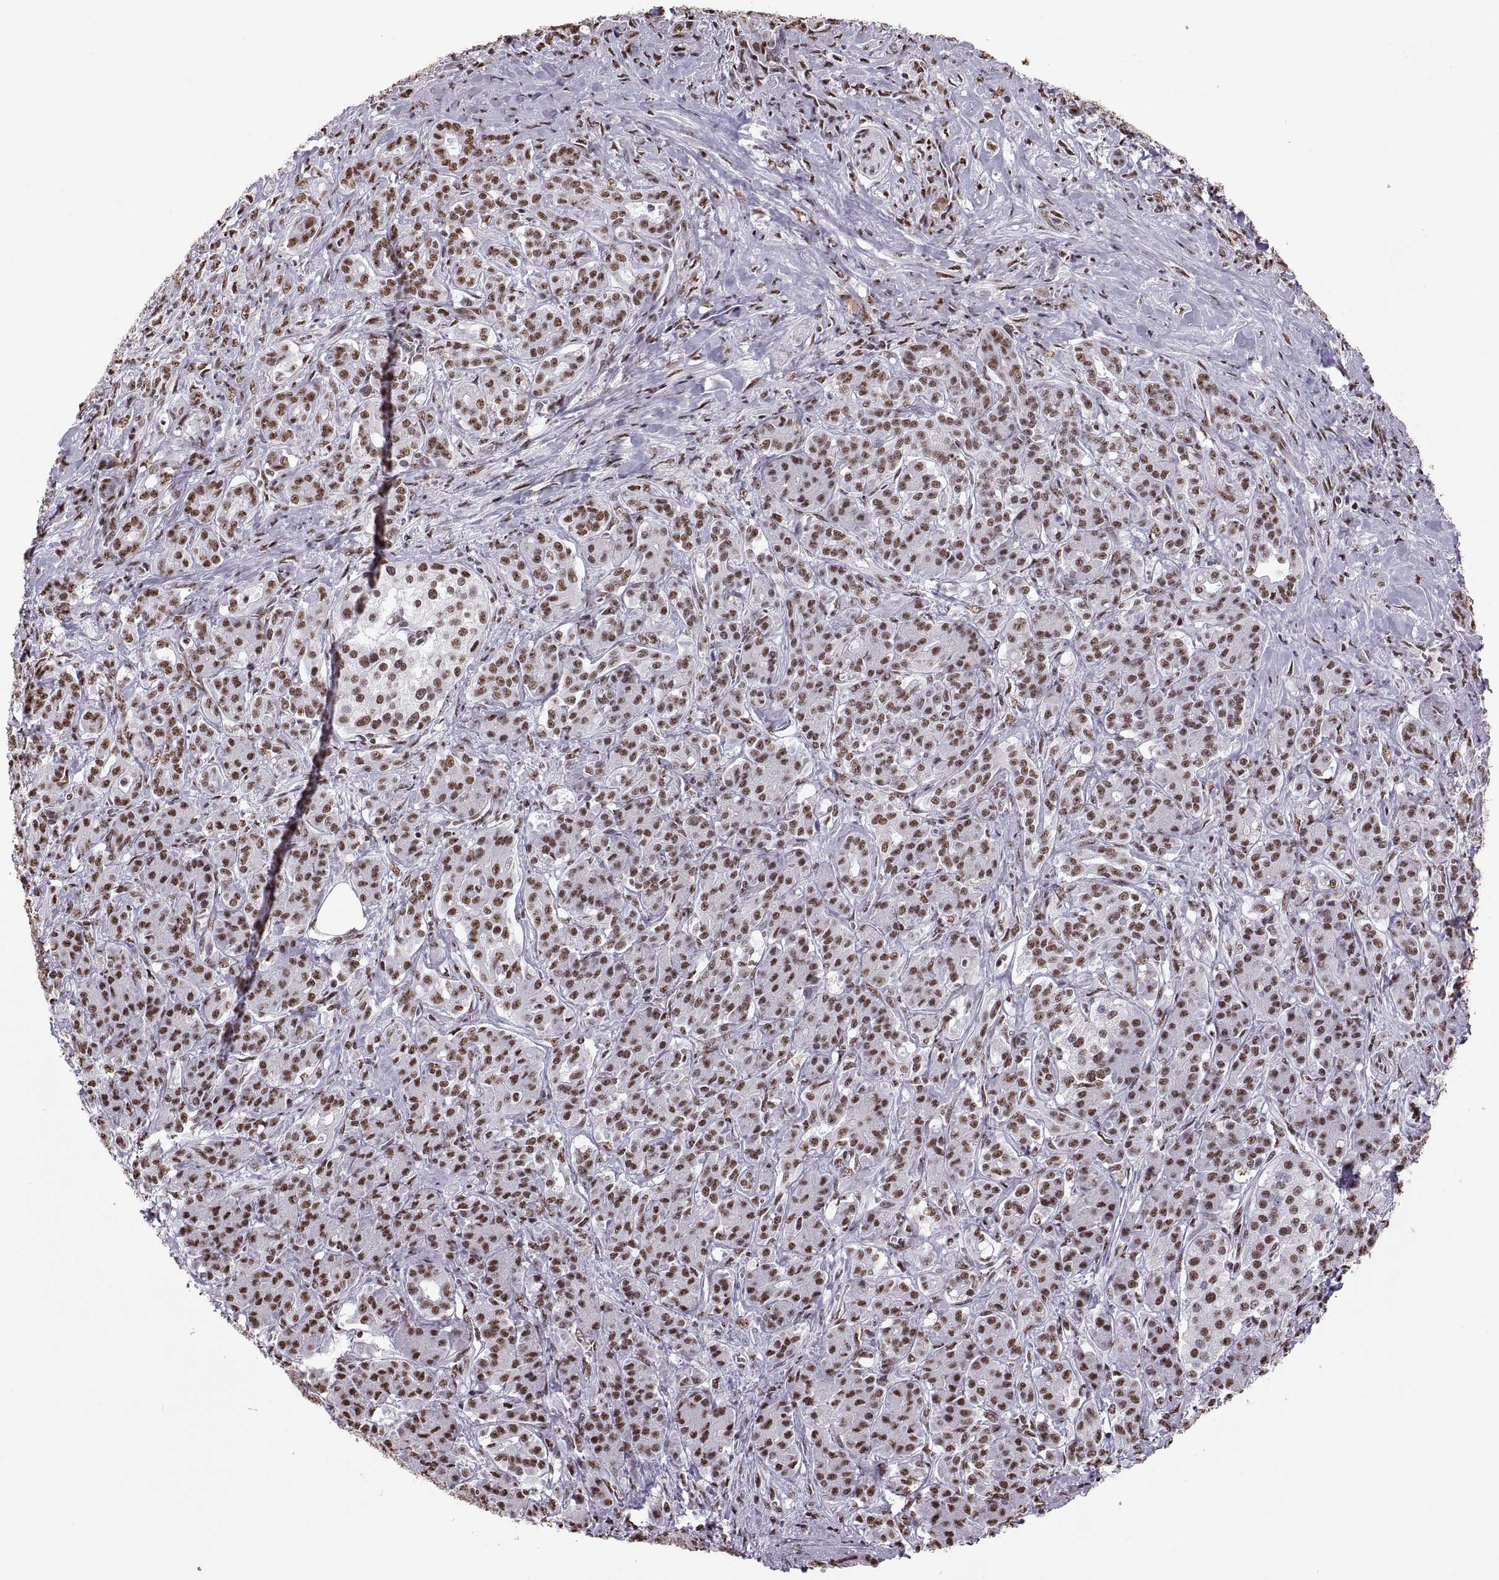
{"staining": {"intensity": "moderate", "quantity": ">75%", "location": "nuclear"}, "tissue": "pancreatic cancer", "cell_type": "Tumor cells", "image_type": "cancer", "snomed": [{"axis": "morphology", "description": "Normal tissue, NOS"}, {"axis": "morphology", "description": "Inflammation, NOS"}, {"axis": "morphology", "description": "Adenocarcinoma, NOS"}, {"axis": "topography", "description": "Pancreas"}], "caption": "The histopathology image reveals immunohistochemical staining of adenocarcinoma (pancreatic). There is moderate nuclear positivity is seen in approximately >75% of tumor cells.", "gene": "SNAI1", "patient": {"sex": "male", "age": 57}}